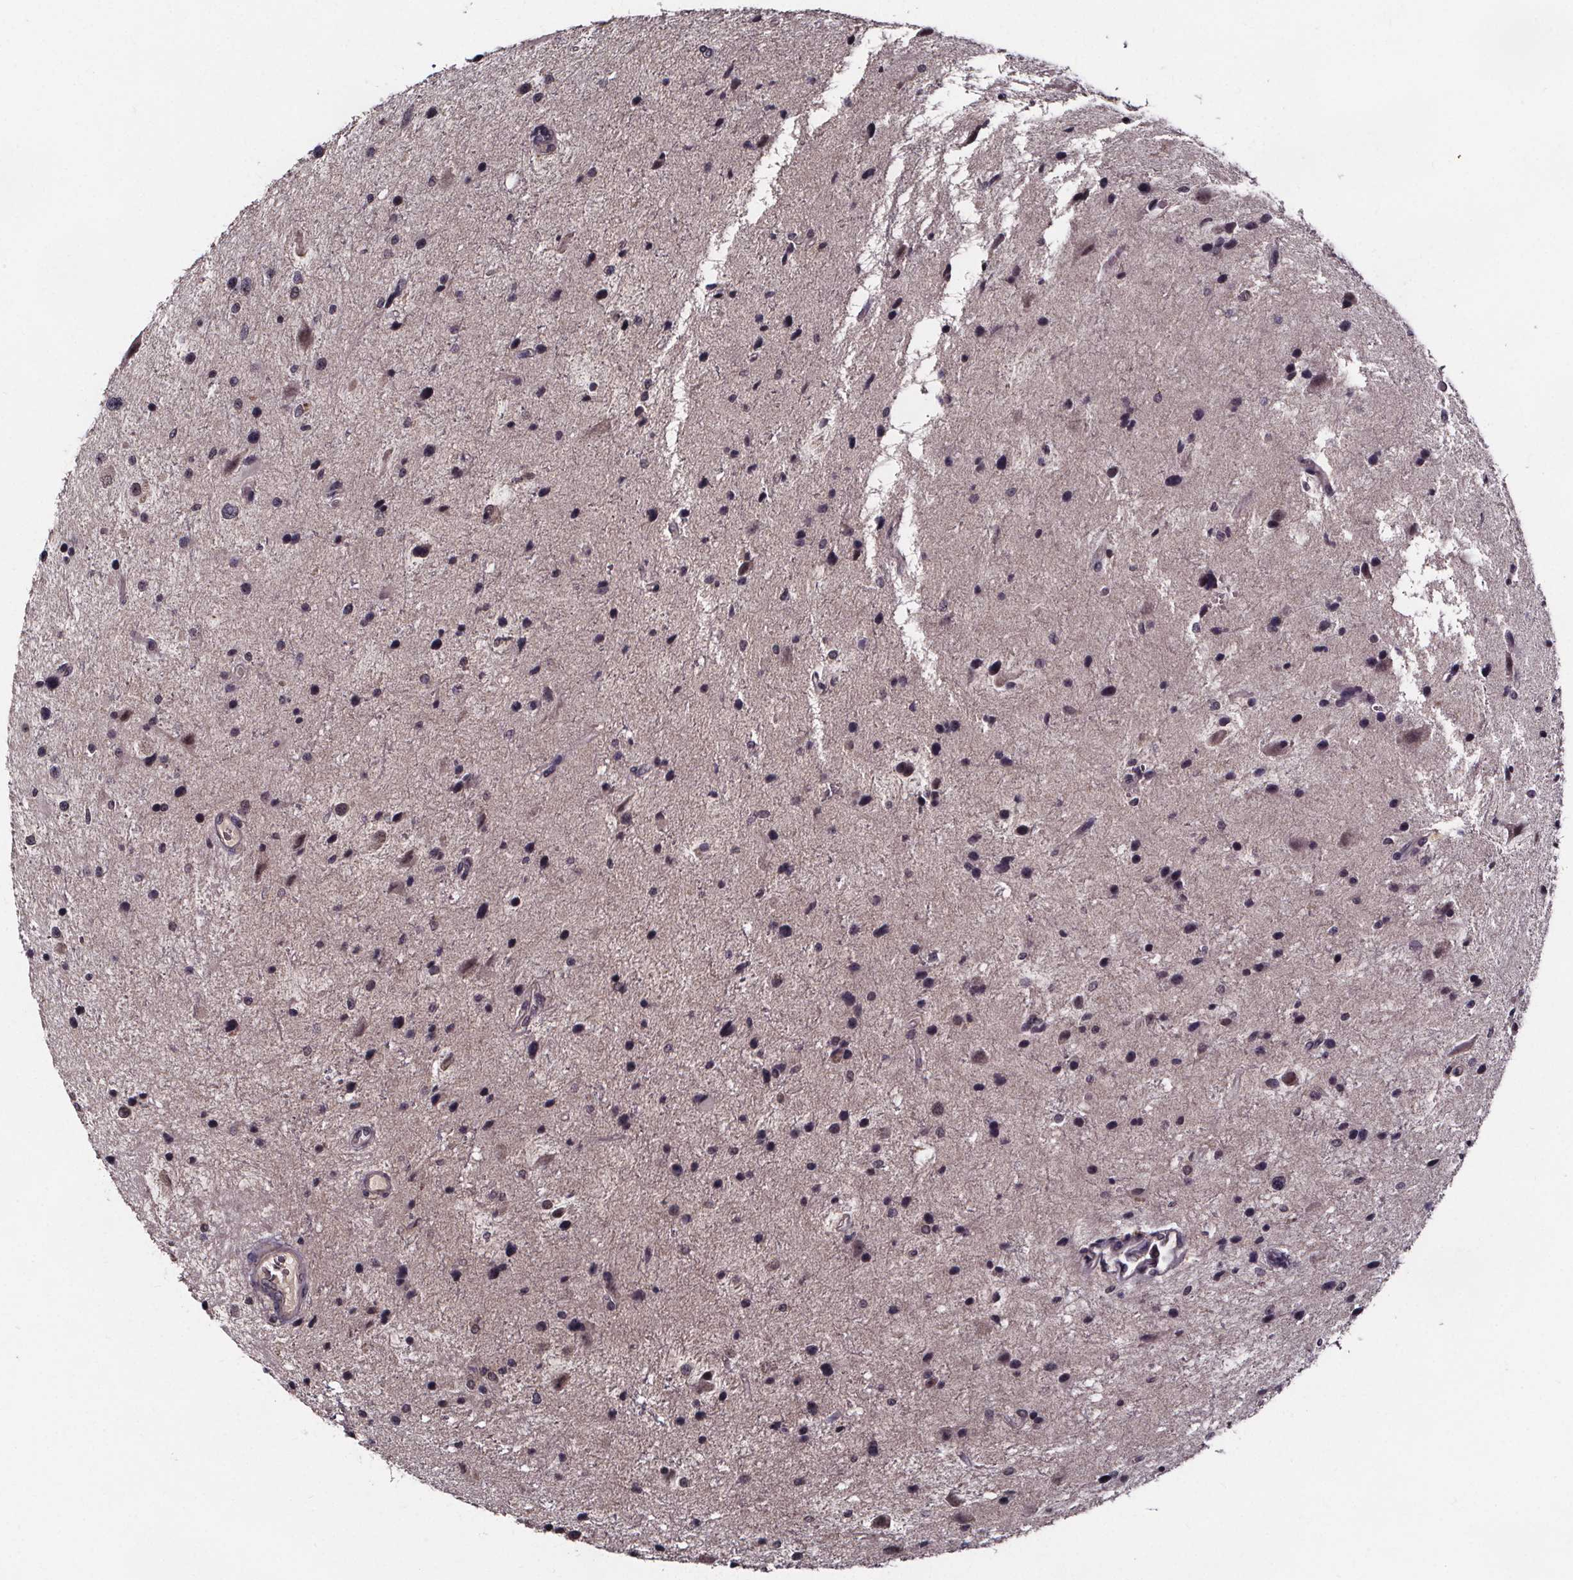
{"staining": {"intensity": "weak", "quantity": "<25%", "location": "cytoplasmic/membranous"}, "tissue": "glioma", "cell_type": "Tumor cells", "image_type": "cancer", "snomed": [{"axis": "morphology", "description": "Glioma, malignant, Low grade"}, {"axis": "topography", "description": "Brain"}], "caption": "The histopathology image exhibits no significant staining in tumor cells of glioma.", "gene": "SMIM1", "patient": {"sex": "female", "age": 32}}